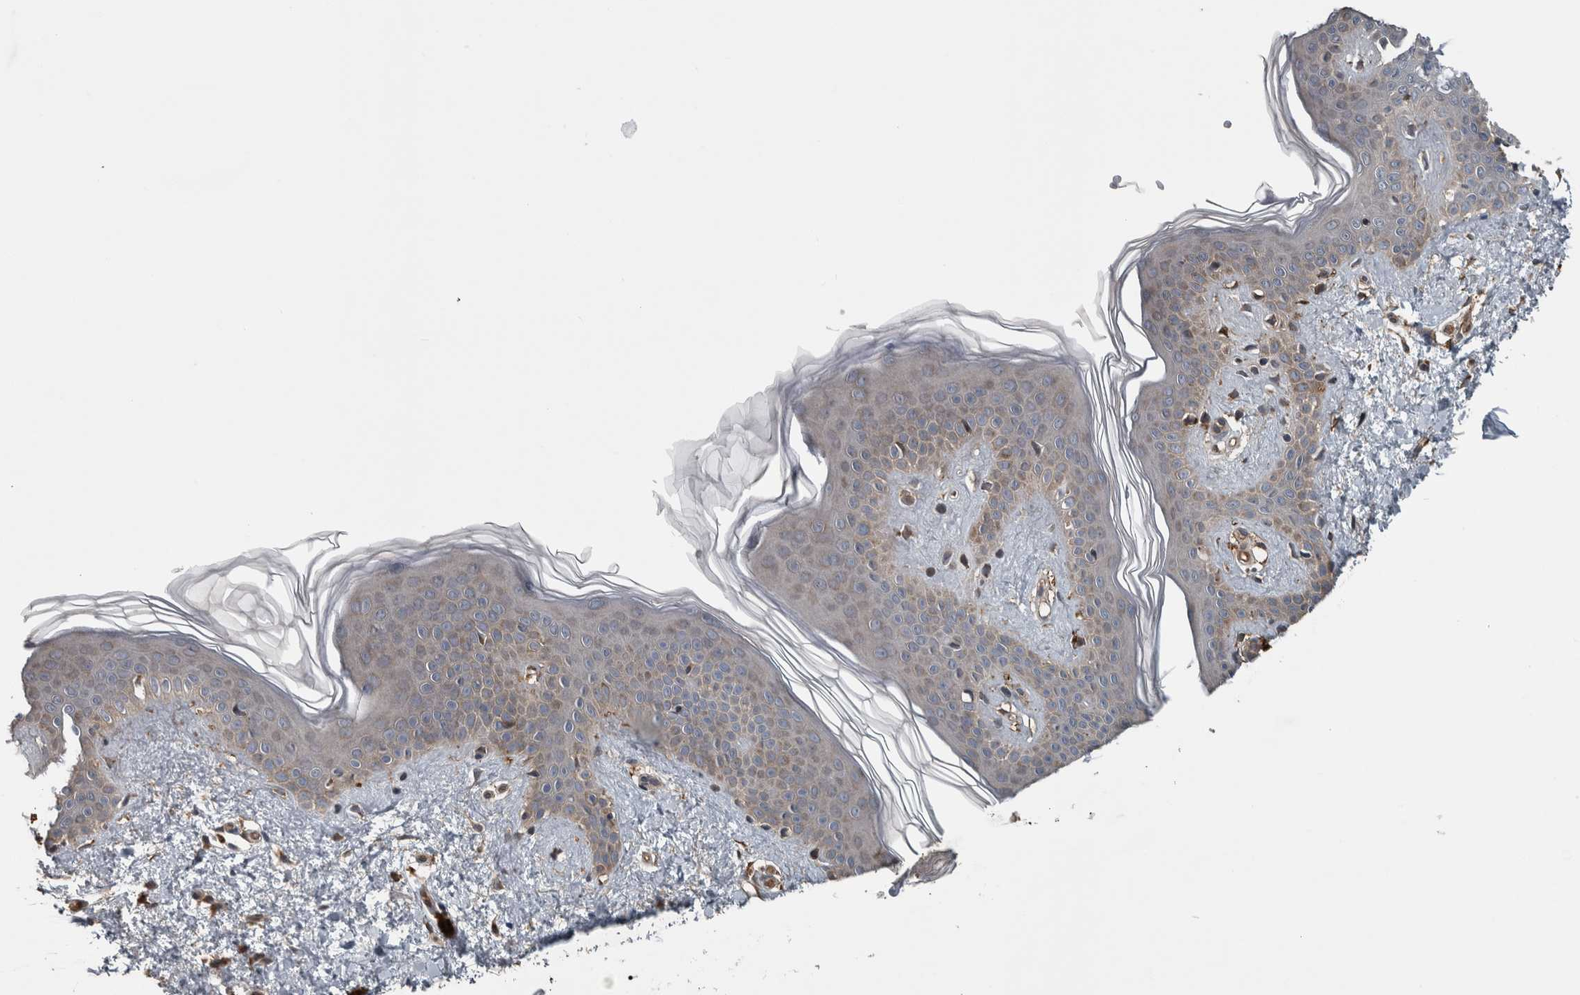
{"staining": {"intensity": "moderate", "quantity": ">75%", "location": "cytoplasmic/membranous"}, "tissue": "skin", "cell_type": "Fibroblasts", "image_type": "normal", "snomed": [{"axis": "morphology", "description": "Normal tissue, NOS"}, {"axis": "topography", "description": "Skin"}], "caption": "Fibroblasts reveal moderate cytoplasmic/membranous staining in about >75% of cells in normal skin.", "gene": "EXOC8", "patient": {"sex": "female", "age": 46}}